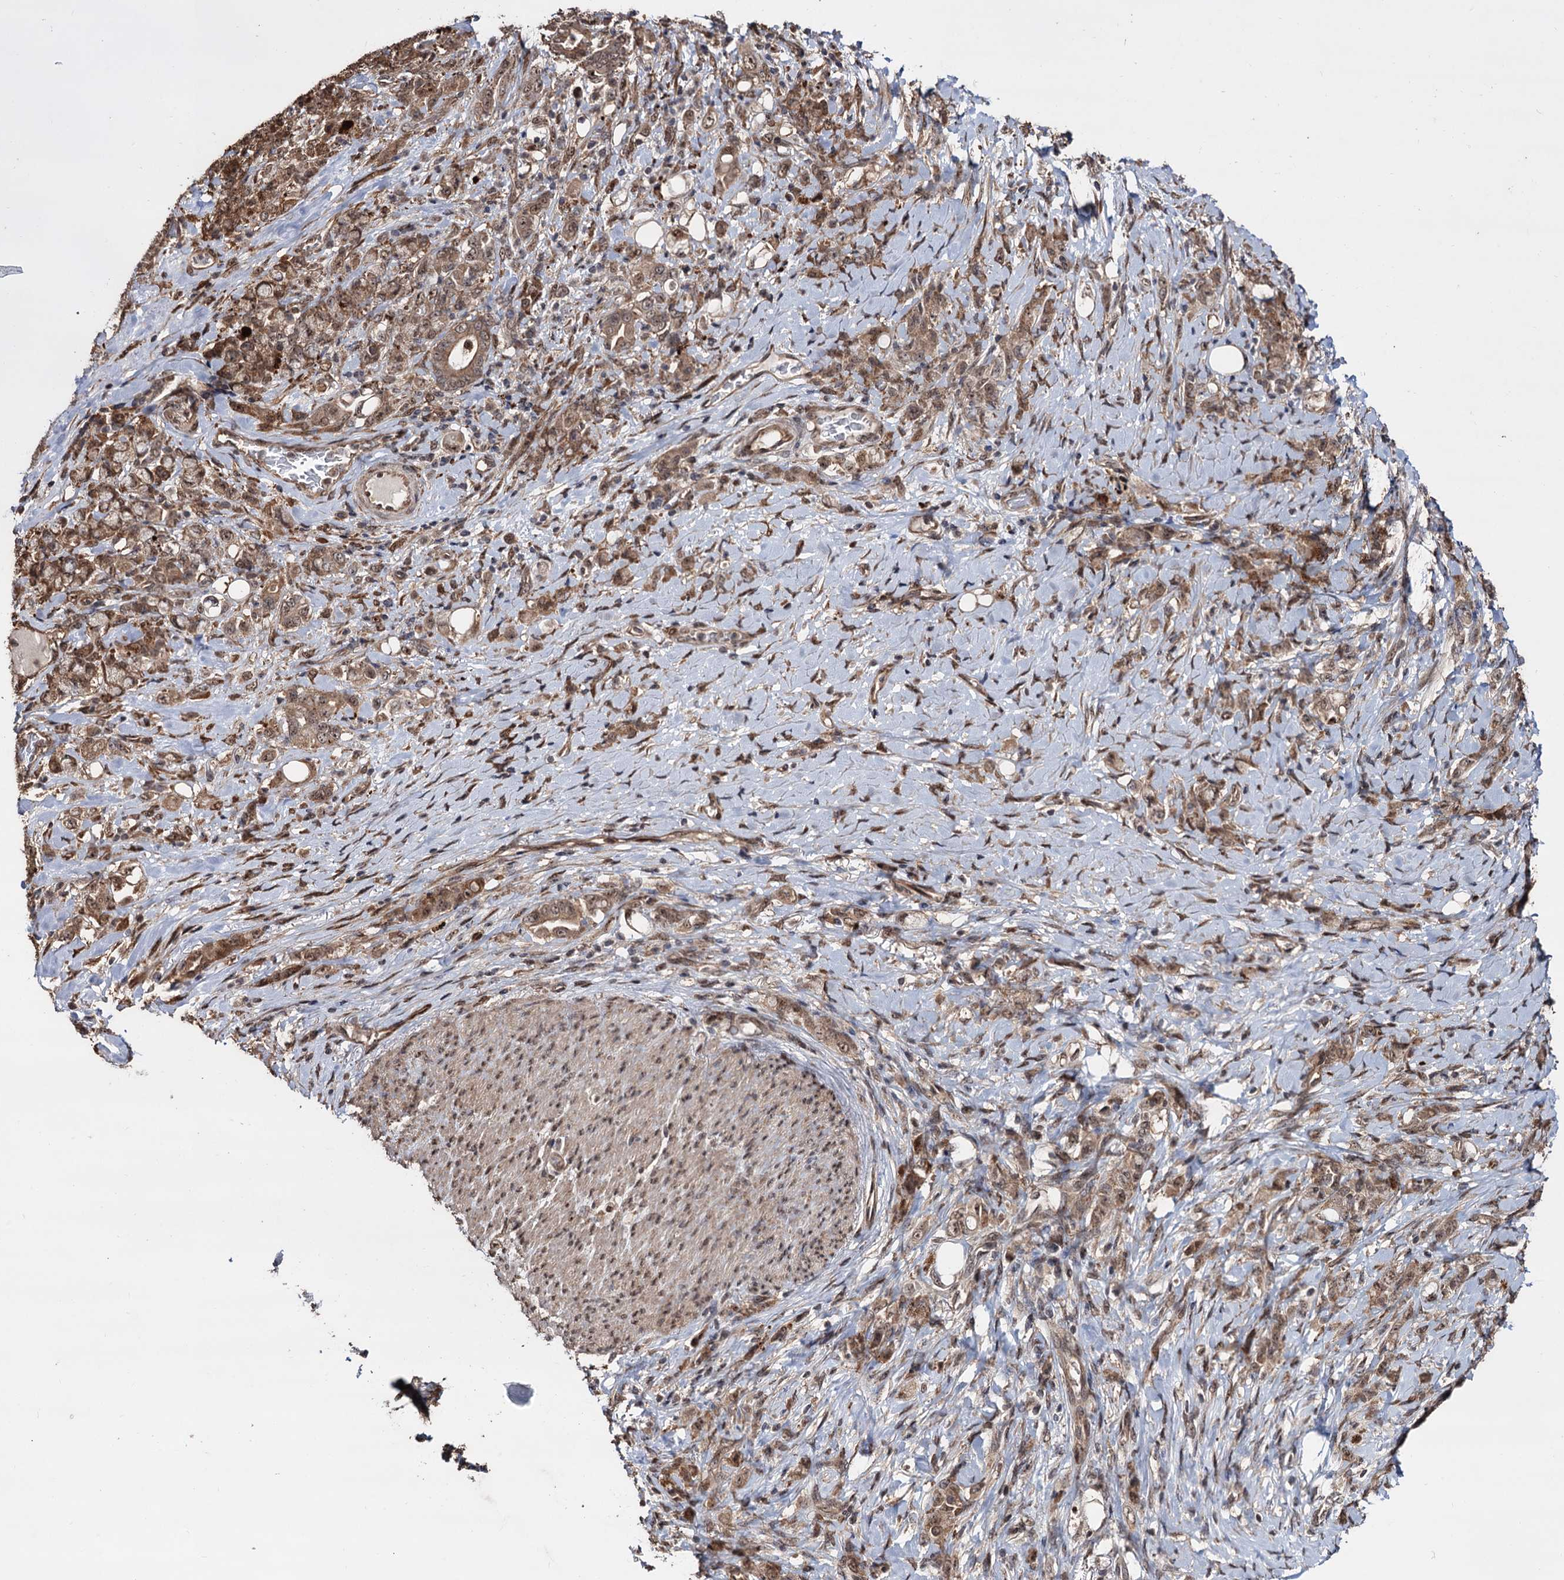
{"staining": {"intensity": "moderate", "quantity": ">75%", "location": "cytoplasmic/membranous,nuclear"}, "tissue": "stomach cancer", "cell_type": "Tumor cells", "image_type": "cancer", "snomed": [{"axis": "morphology", "description": "Adenocarcinoma, NOS"}, {"axis": "topography", "description": "Stomach"}], "caption": "Immunohistochemistry micrograph of human stomach adenocarcinoma stained for a protein (brown), which reveals medium levels of moderate cytoplasmic/membranous and nuclear expression in about >75% of tumor cells.", "gene": "PIGB", "patient": {"sex": "female", "age": 79}}